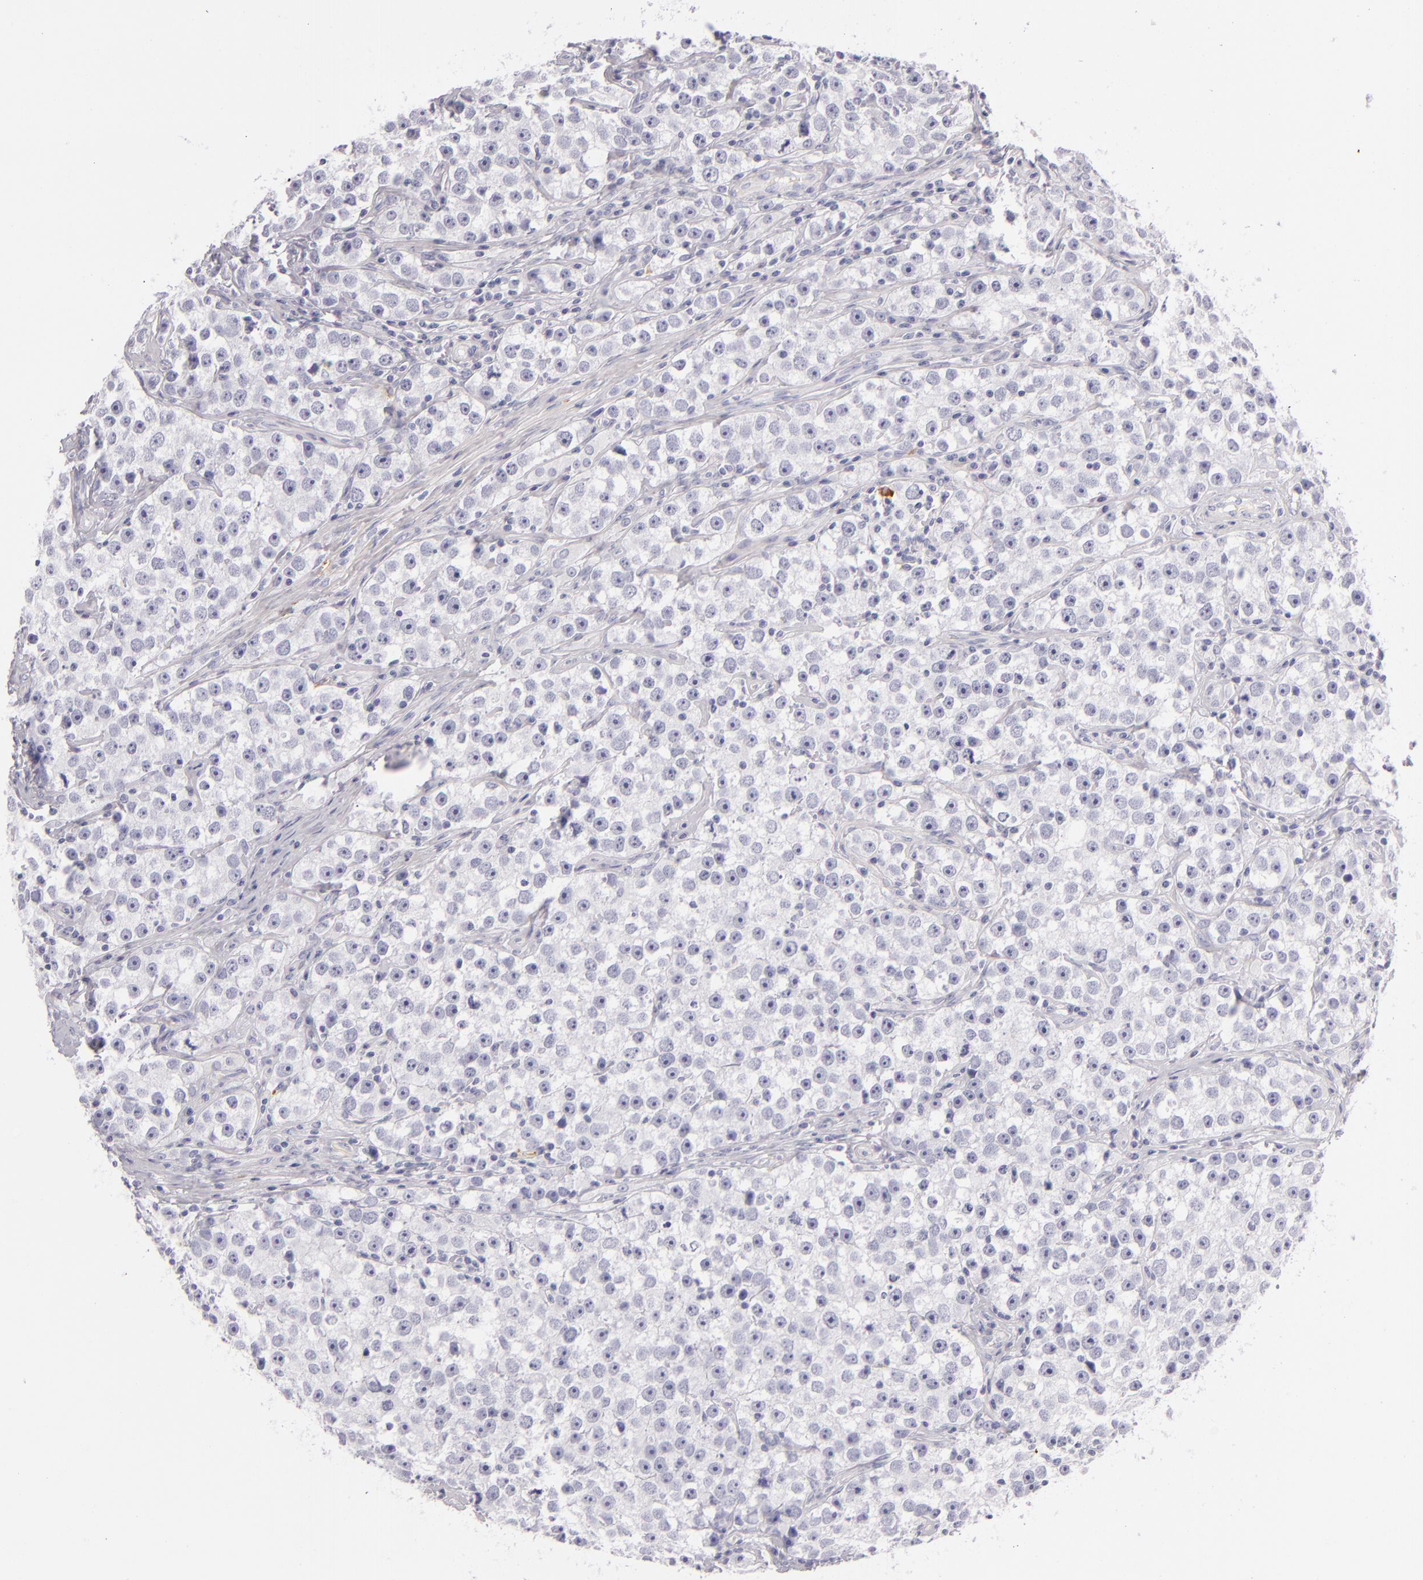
{"staining": {"intensity": "negative", "quantity": "none", "location": "none"}, "tissue": "testis cancer", "cell_type": "Tumor cells", "image_type": "cancer", "snomed": [{"axis": "morphology", "description": "Seminoma, NOS"}, {"axis": "topography", "description": "Testis"}], "caption": "Immunohistochemistry (IHC) of testis seminoma shows no positivity in tumor cells.", "gene": "CD207", "patient": {"sex": "male", "age": 32}}